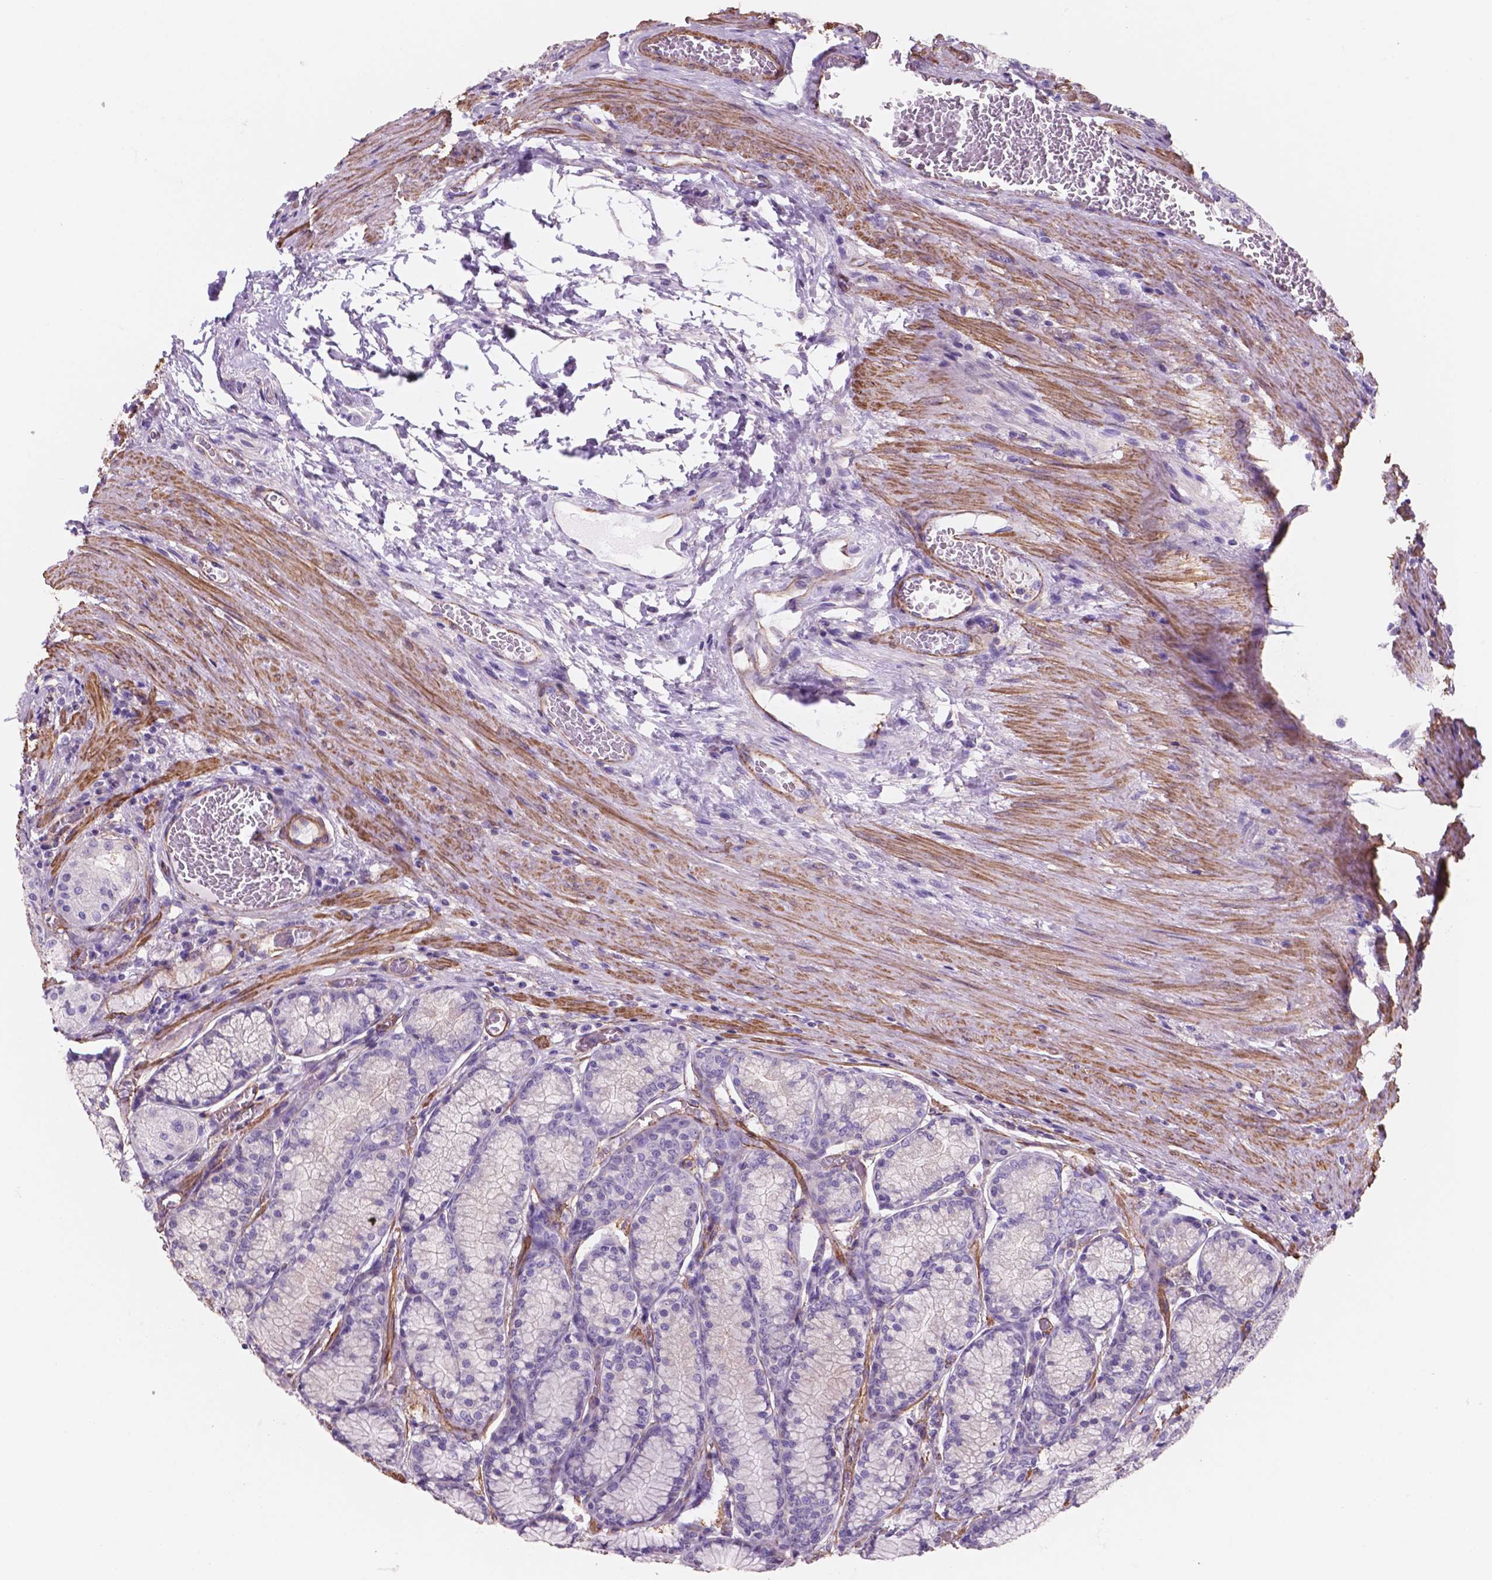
{"staining": {"intensity": "weak", "quantity": "<25%", "location": "cytoplasmic/membranous"}, "tissue": "stomach", "cell_type": "Glandular cells", "image_type": "normal", "snomed": [{"axis": "morphology", "description": "Normal tissue, NOS"}, {"axis": "morphology", "description": "Adenocarcinoma, NOS"}, {"axis": "morphology", "description": "Adenocarcinoma, High grade"}, {"axis": "topography", "description": "Stomach, upper"}, {"axis": "topography", "description": "Stomach"}], "caption": "This is an immunohistochemistry (IHC) histopathology image of normal stomach. There is no expression in glandular cells.", "gene": "TOR2A", "patient": {"sex": "female", "age": 65}}